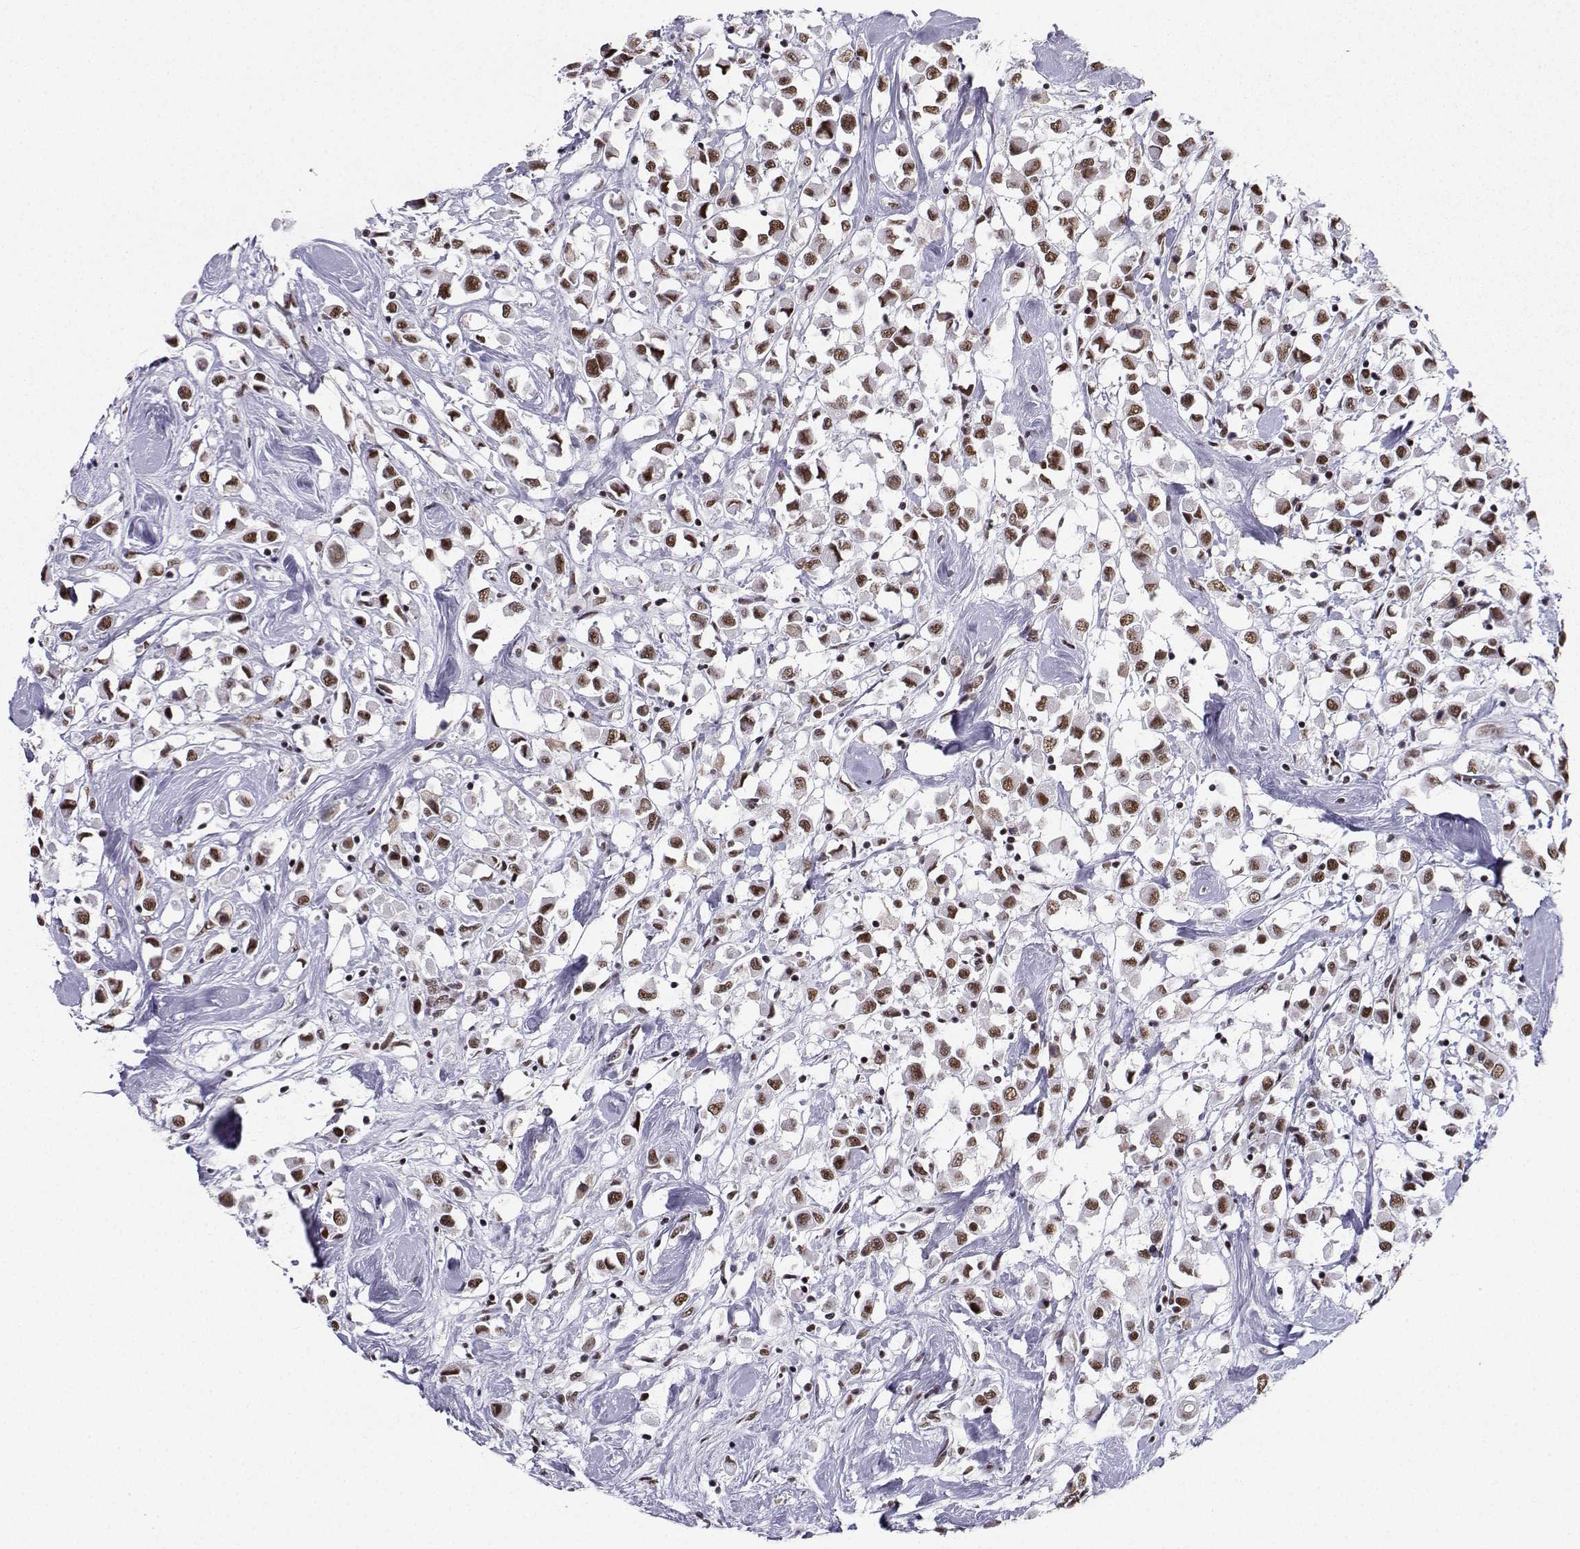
{"staining": {"intensity": "moderate", "quantity": ">75%", "location": "nuclear"}, "tissue": "breast cancer", "cell_type": "Tumor cells", "image_type": "cancer", "snomed": [{"axis": "morphology", "description": "Duct carcinoma"}, {"axis": "topography", "description": "Breast"}], "caption": "A micrograph showing moderate nuclear staining in approximately >75% of tumor cells in breast infiltrating ductal carcinoma, as visualized by brown immunohistochemical staining.", "gene": "SNRPB2", "patient": {"sex": "female", "age": 61}}